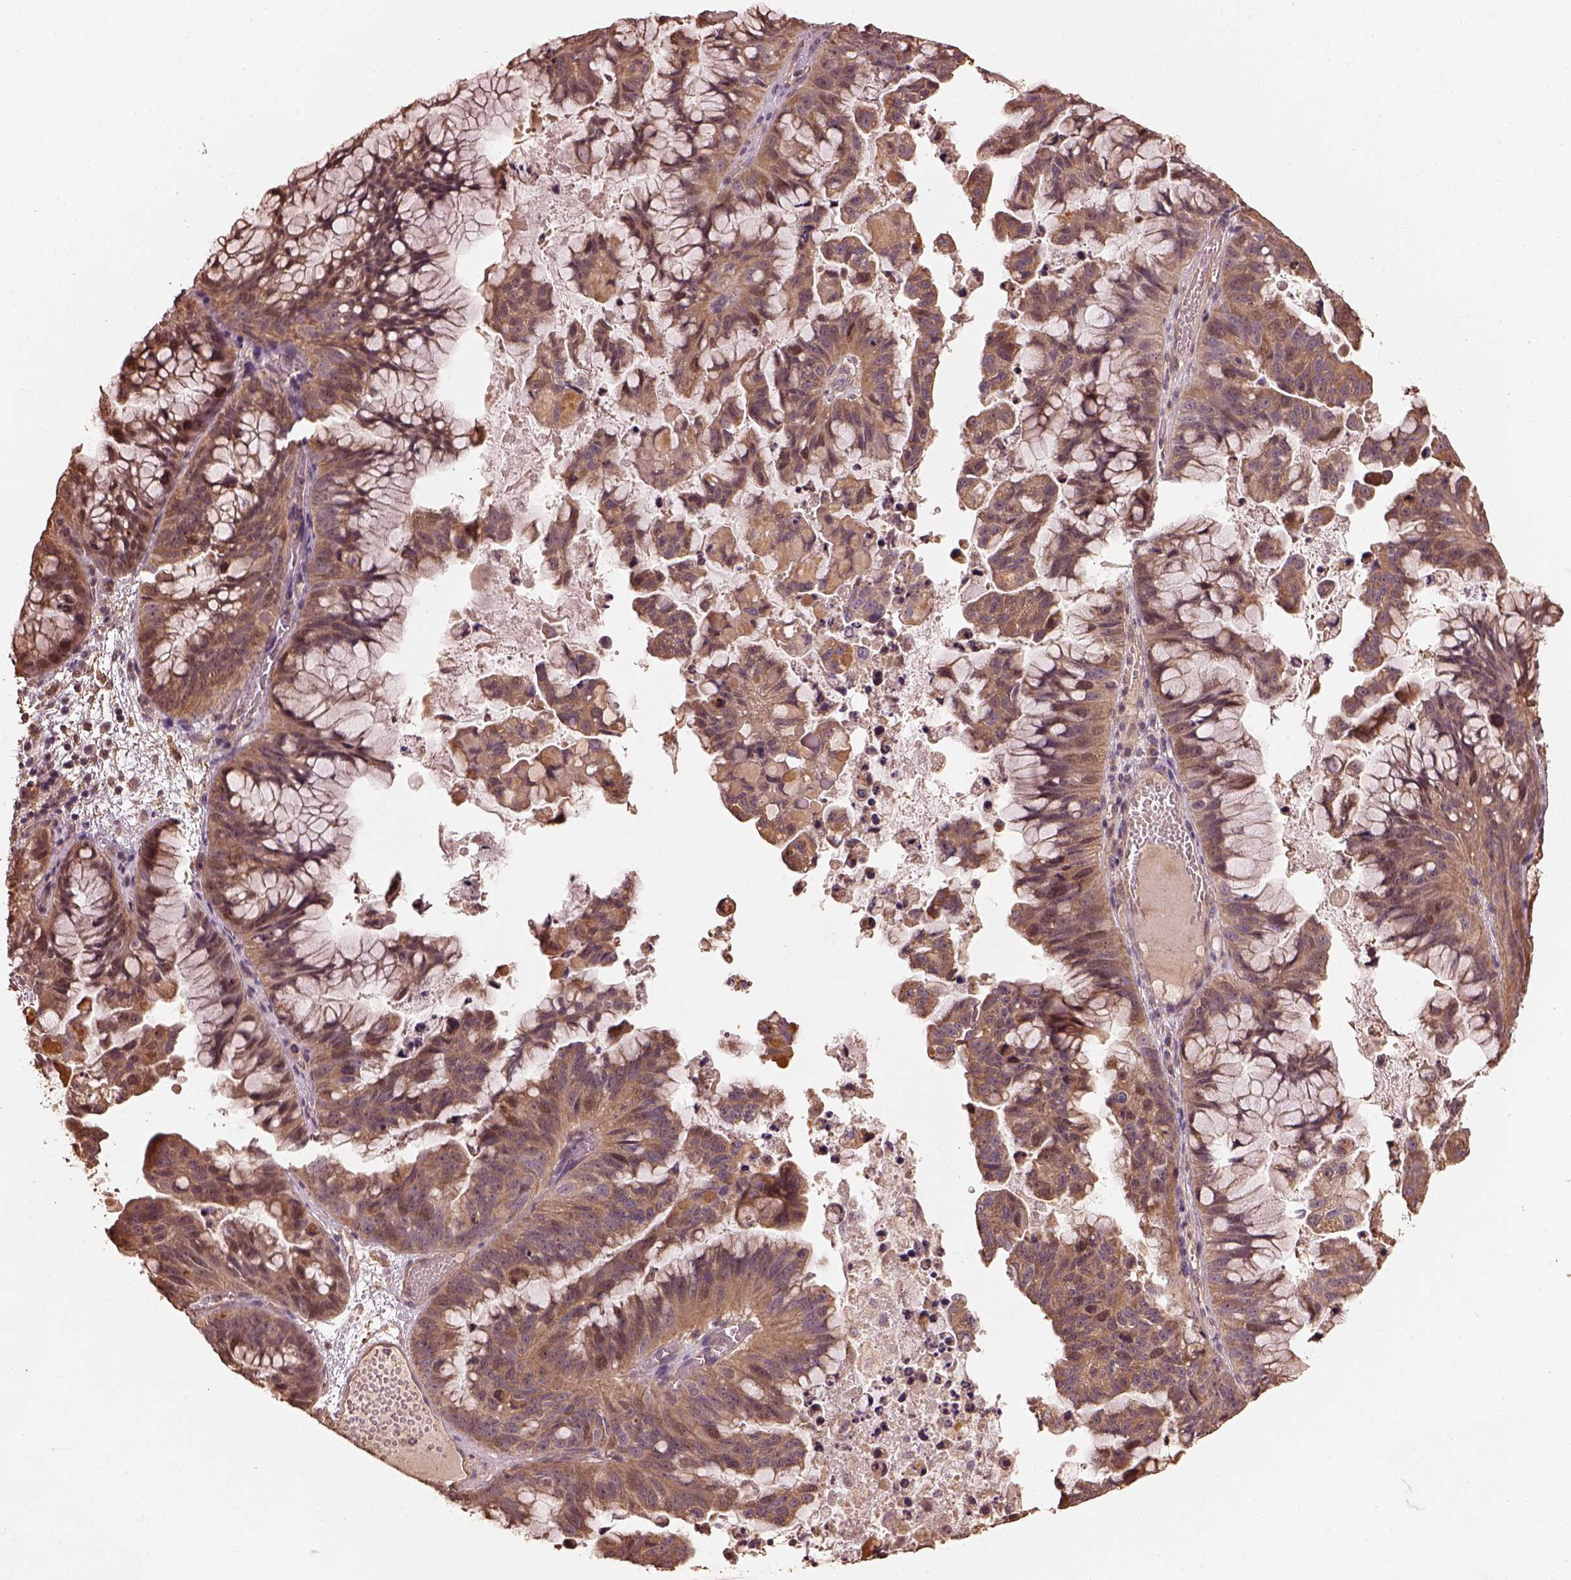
{"staining": {"intensity": "moderate", "quantity": ">75%", "location": "cytoplasmic/membranous"}, "tissue": "ovarian cancer", "cell_type": "Tumor cells", "image_type": "cancer", "snomed": [{"axis": "morphology", "description": "Cystadenocarcinoma, mucinous, NOS"}, {"axis": "topography", "description": "Ovary"}], "caption": "Immunohistochemistry (IHC) (DAB) staining of mucinous cystadenocarcinoma (ovarian) displays moderate cytoplasmic/membranous protein staining in approximately >75% of tumor cells.", "gene": "METTL4", "patient": {"sex": "female", "age": 76}}